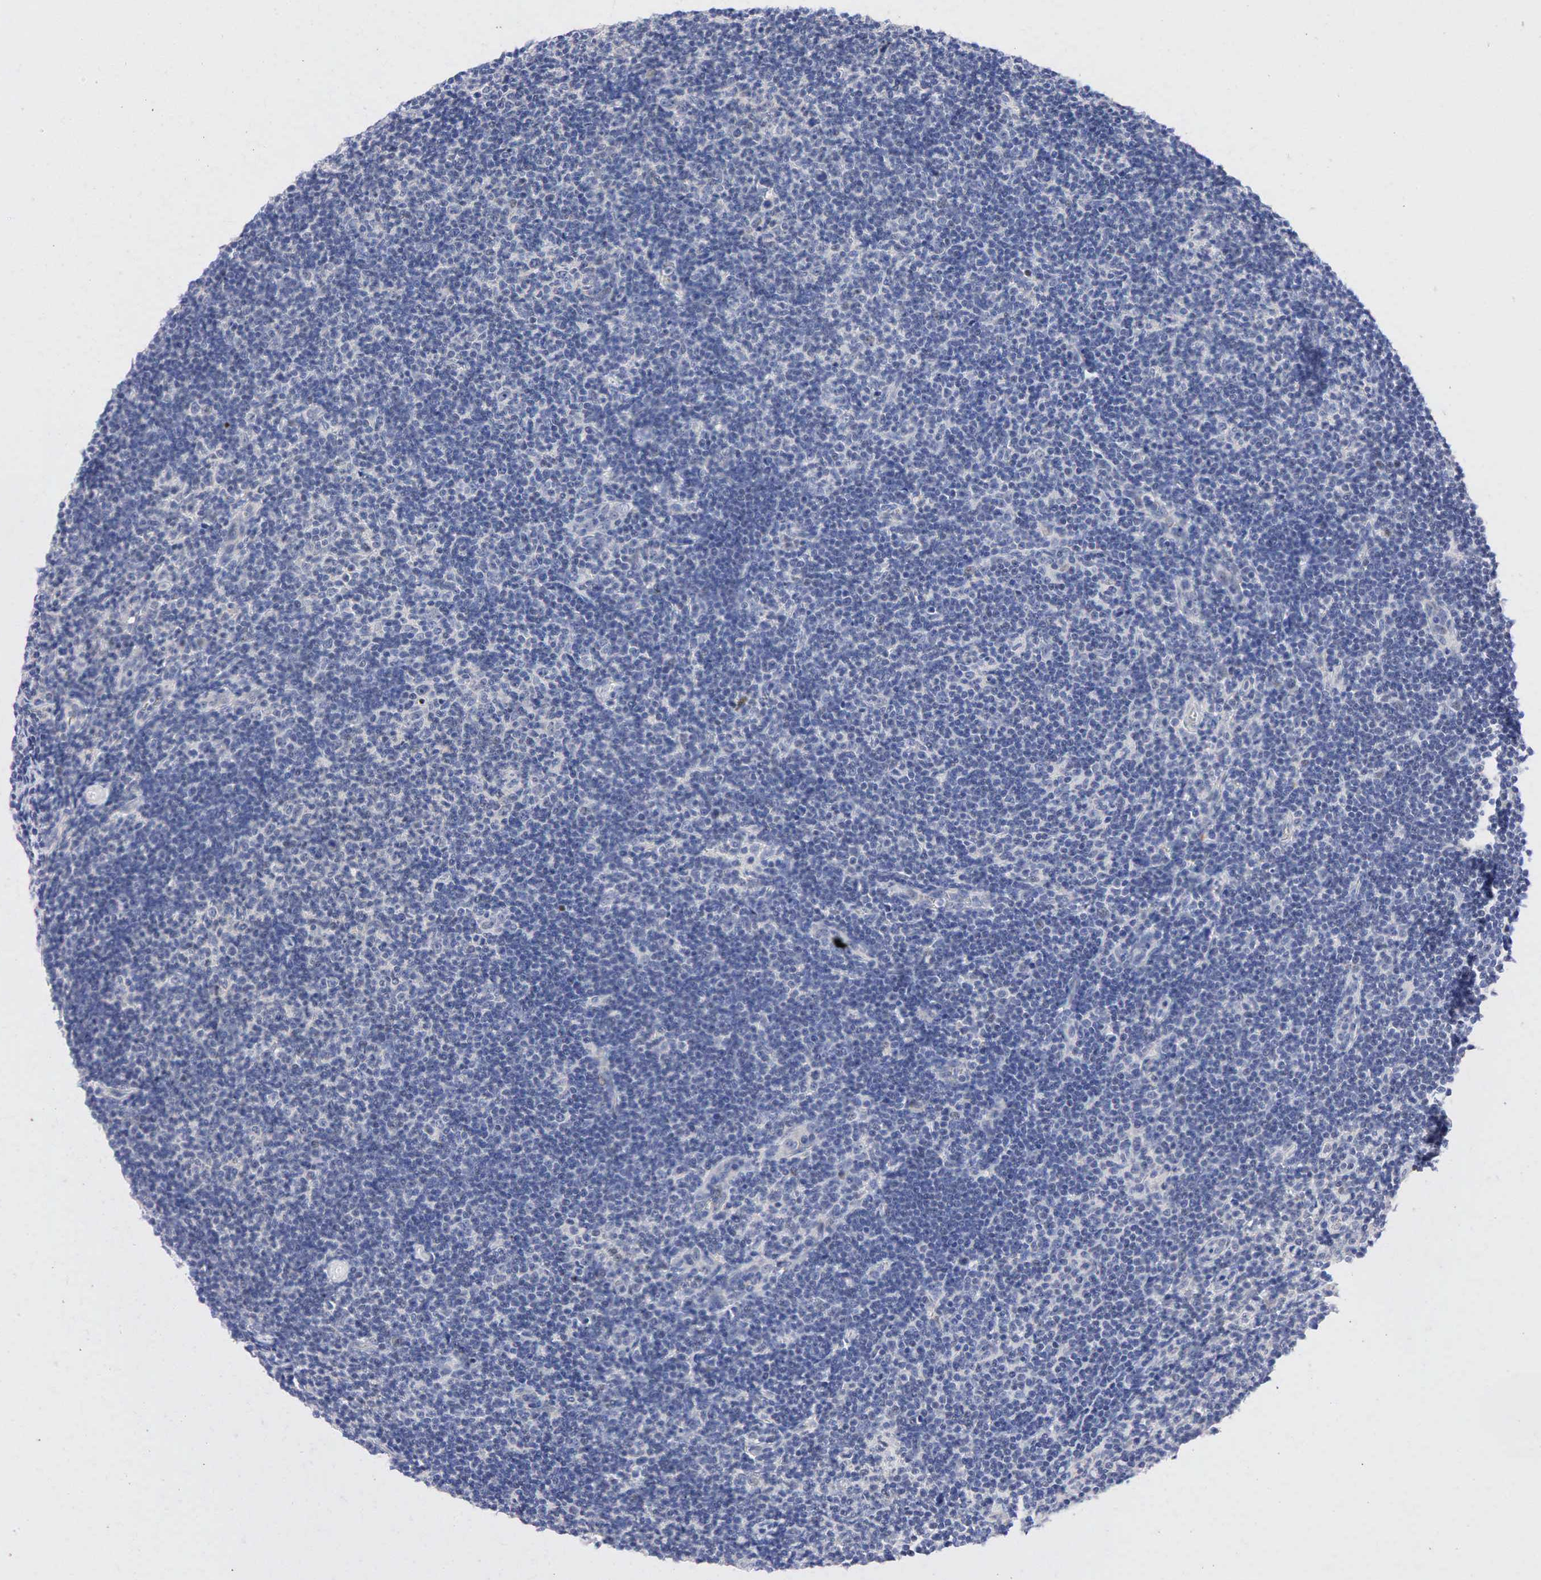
{"staining": {"intensity": "negative", "quantity": "none", "location": "none"}, "tissue": "lymphoma", "cell_type": "Tumor cells", "image_type": "cancer", "snomed": [{"axis": "morphology", "description": "Malignant lymphoma, non-Hodgkin's type, Low grade"}, {"axis": "topography", "description": "Lymph node"}], "caption": "There is no significant positivity in tumor cells of lymphoma. (DAB (3,3'-diaminobenzidine) immunohistochemistry (IHC) visualized using brightfield microscopy, high magnification).", "gene": "PGR", "patient": {"sex": "male", "age": 49}}